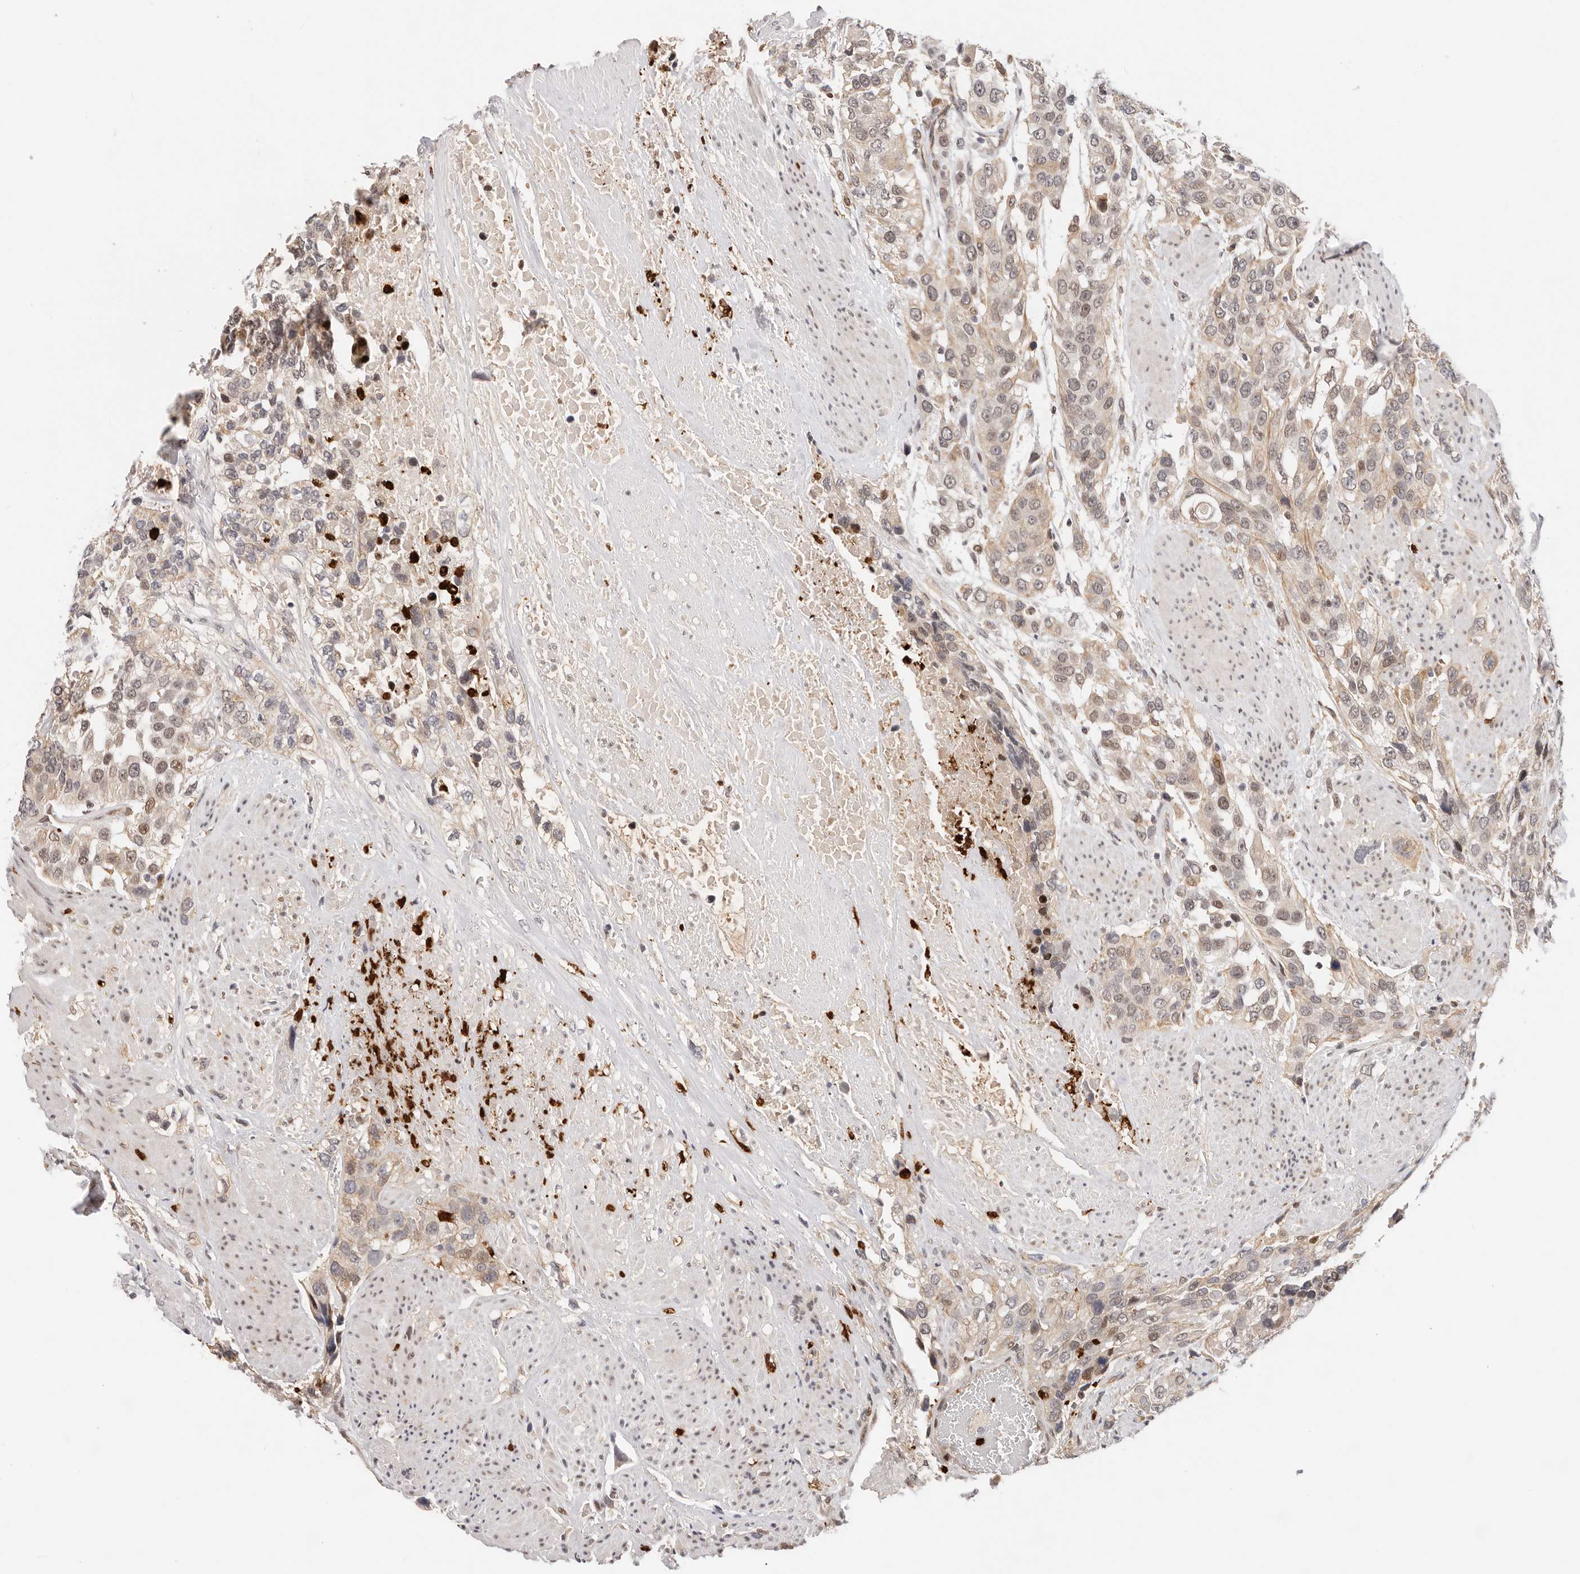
{"staining": {"intensity": "moderate", "quantity": "<25%", "location": "nuclear"}, "tissue": "urothelial cancer", "cell_type": "Tumor cells", "image_type": "cancer", "snomed": [{"axis": "morphology", "description": "Urothelial carcinoma, High grade"}, {"axis": "topography", "description": "Urinary bladder"}], "caption": "Immunohistochemical staining of urothelial cancer demonstrates moderate nuclear protein positivity in approximately <25% of tumor cells.", "gene": "AFDN", "patient": {"sex": "female", "age": 80}}